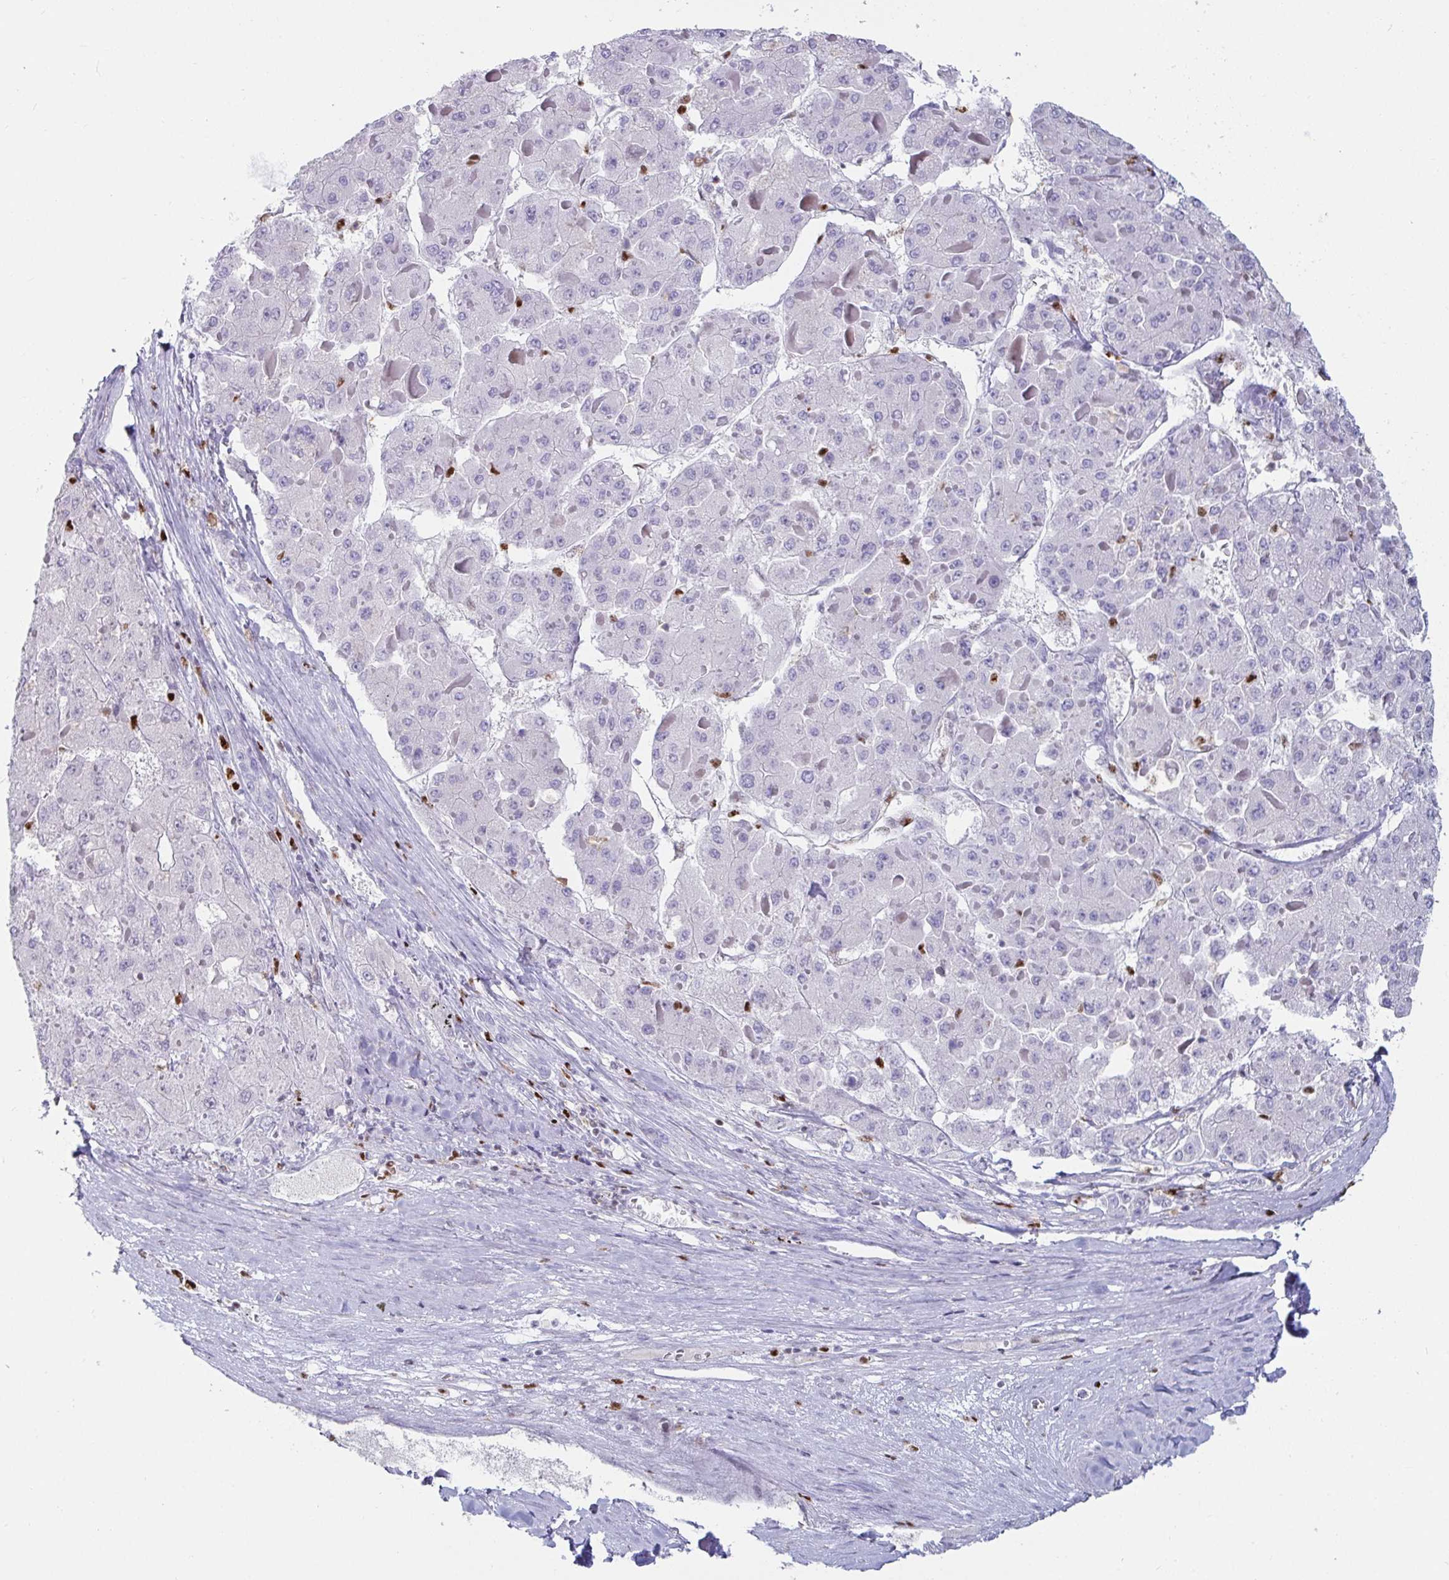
{"staining": {"intensity": "negative", "quantity": "none", "location": "none"}, "tissue": "liver cancer", "cell_type": "Tumor cells", "image_type": "cancer", "snomed": [{"axis": "morphology", "description": "Carcinoma, Hepatocellular, NOS"}, {"axis": "topography", "description": "Liver"}], "caption": "The histopathology image exhibits no staining of tumor cells in liver cancer (hepatocellular carcinoma).", "gene": "ZNF586", "patient": {"sex": "female", "age": 73}}